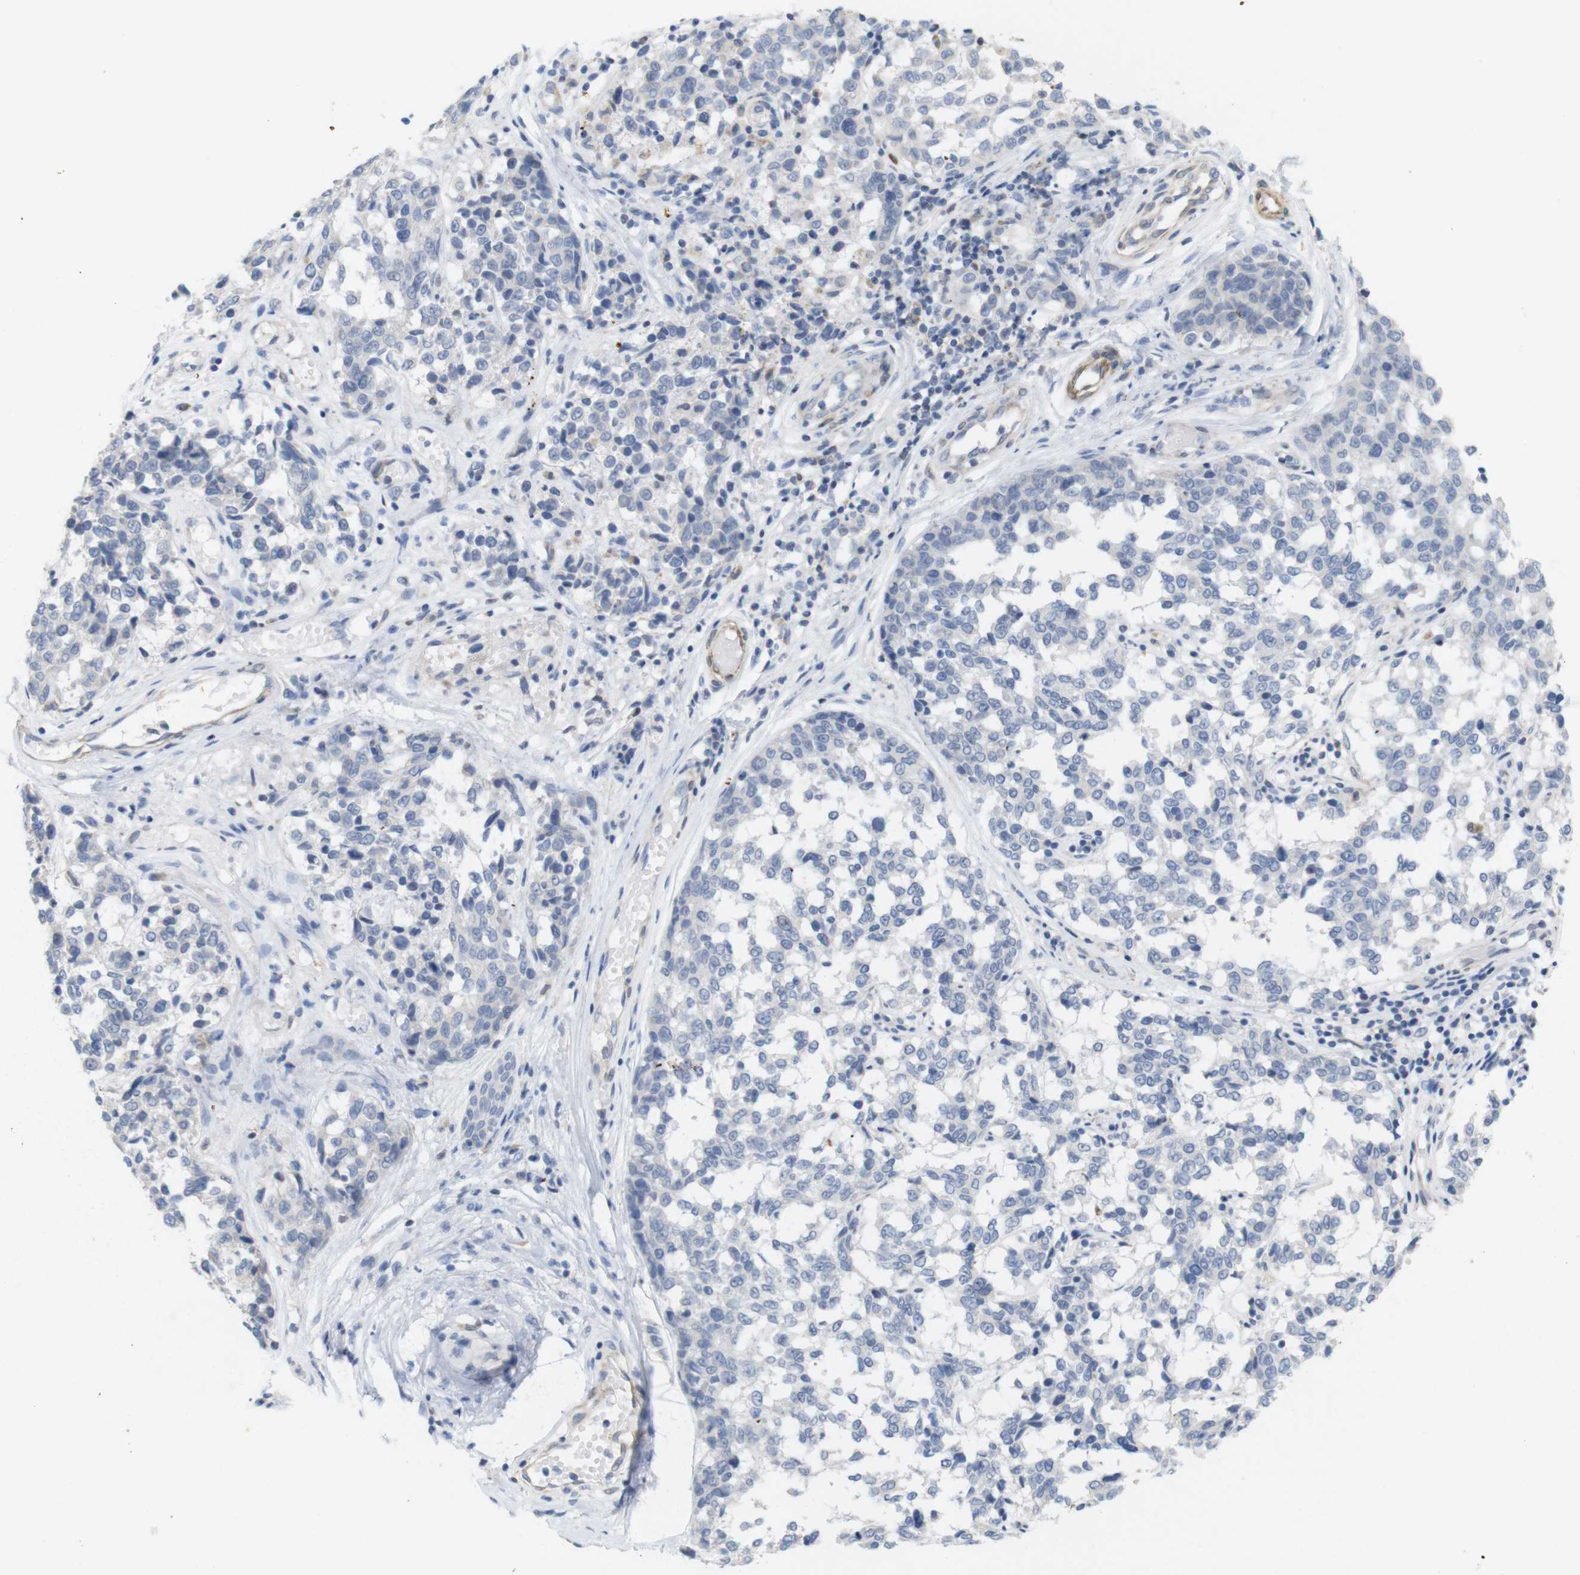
{"staining": {"intensity": "negative", "quantity": "none", "location": "none"}, "tissue": "melanoma", "cell_type": "Tumor cells", "image_type": "cancer", "snomed": [{"axis": "morphology", "description": "Malignant melanoma, NOS"}, {"axis": "topography", "description": "Skin"}], "caption": "Melanoma was stained to show a protein in brown. There is no significant positivity in tumor cells.", "gene": "ITPR1", "patient": {"sex": "female", "age": 64}}